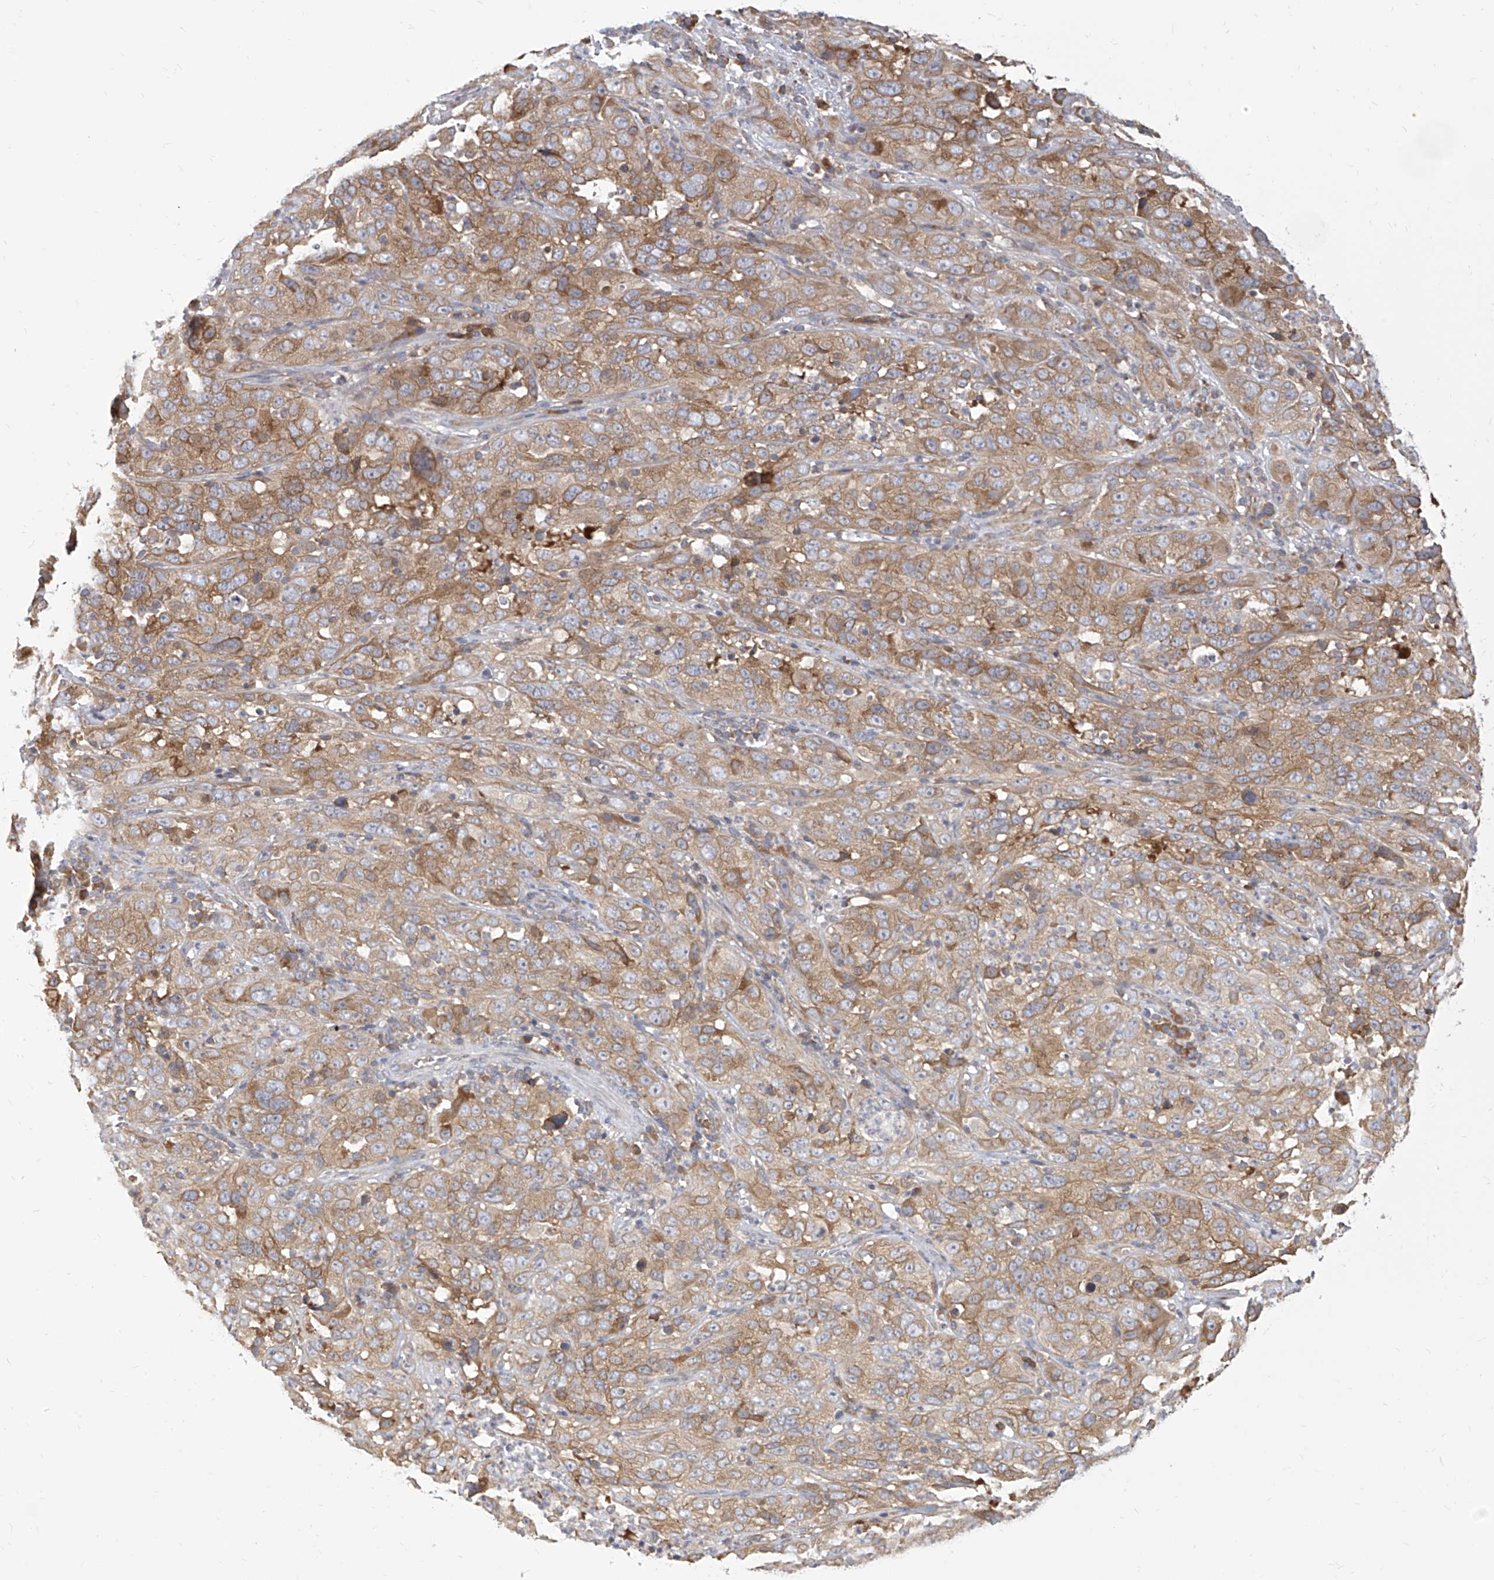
{"staining": {"intensity": "moderate", "quantity": ">75%", "location": "cytoplasmic/membranous"}, "tissue": "cervical cancer", "cell_type": "Tumor cells", "image_type": "cancer", "snomed": [{"axis": "morphology", "description": "Squamous cell carcinoma, NOS"}, {"axis": "topography", "description": "Cervix"}], "caption": "Moderate cytoplasmic/membranous positivity for a protein is appreciated in approximately >75% of tumor cells of squamous cell carcinoma (cervical) using IHC.", "gene": "FAM83B", "patient": {"sex": "female", "age": 32}}